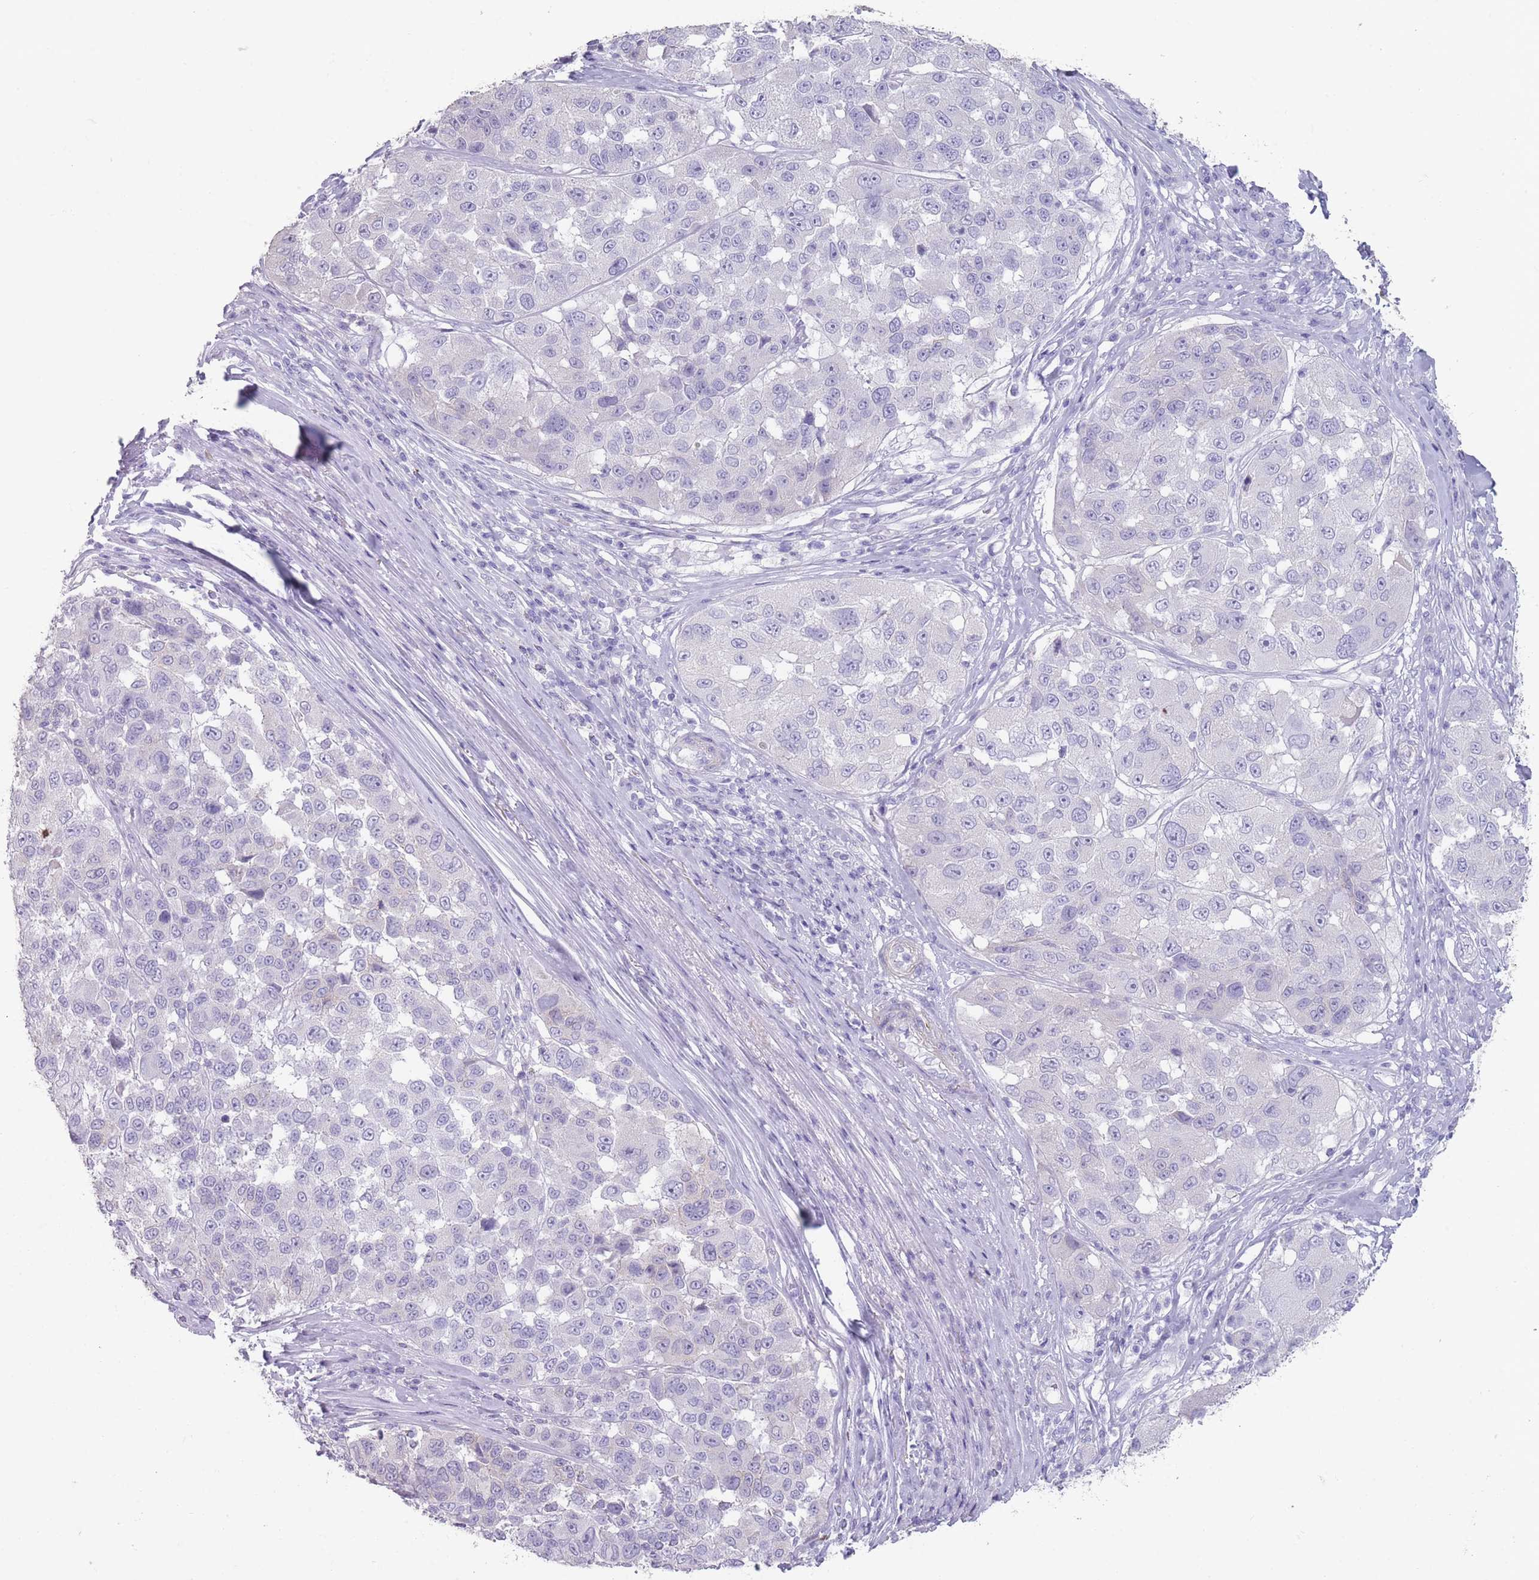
{"staining": {"intensity": "negative", "quantity": "none", "location": "none"}, "tissue": "melanoma", "cell_type": "Tumor cells", "image_type": "cancer", "snomed": [{"axis": "morphology", "description": "Malignant melanoma, NOS"}, {"axis": "topography", "description": "Skin"}], "caption": "IHC histopathology image of melanoma stained for a protein (brown), which exhibits no positivity in tumor cells. Nuclei are stained in blue.", "gene": "RHBG", "patient": {"sex": "female", "age": 66}}